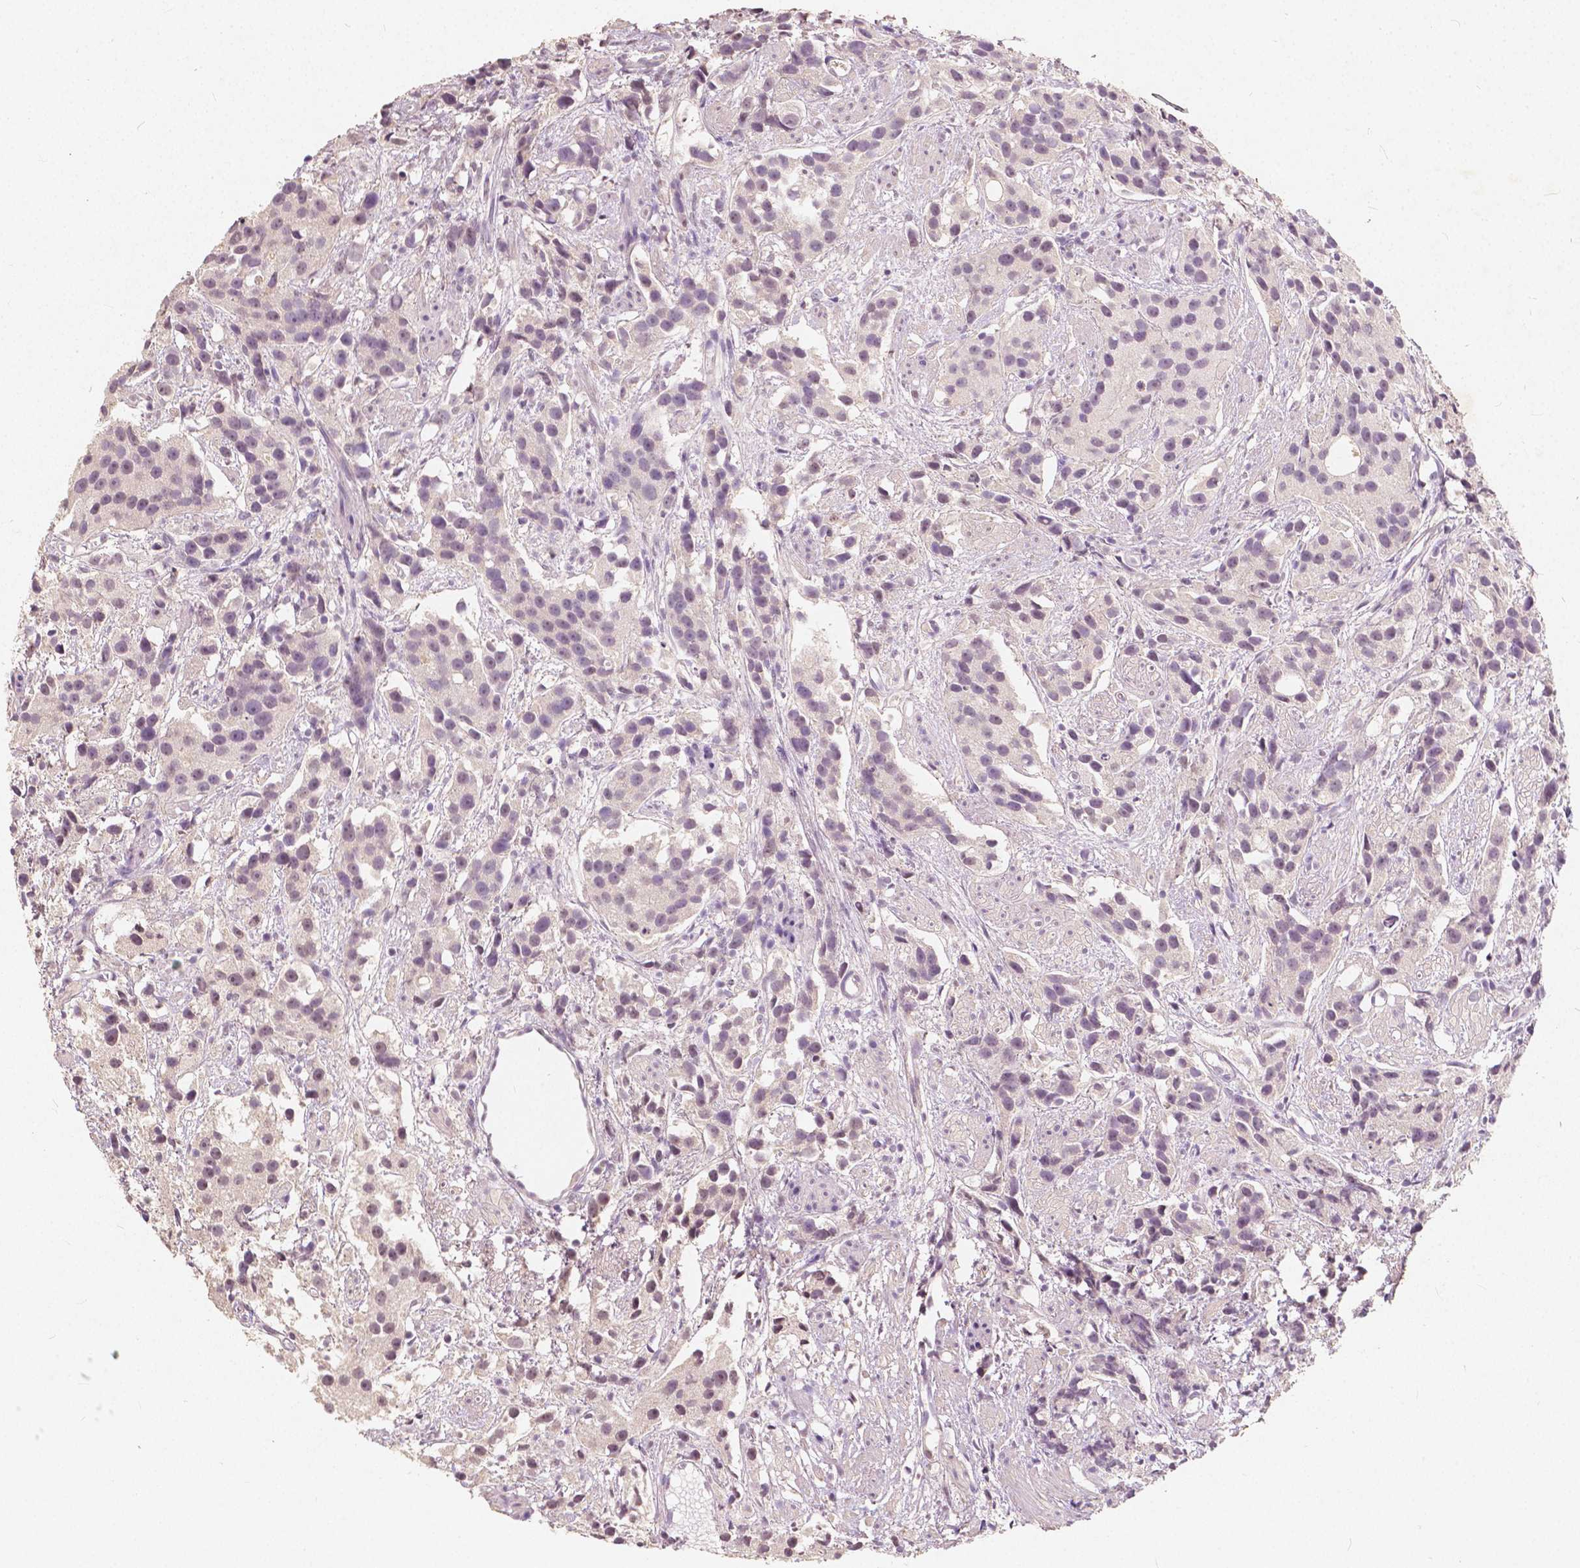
{"staining": {"intensity": "weak", "quantity": "25%-75%", "location": "nuclear"}, "tissue": "prostate cancer", "cell_type": "Tumor cells", "image_type": "cancer", "snomed": [{"axis": "morphology", "description": "Adenocarcinoma, High grade"}, {"axis": "topography", "description": "Prostate"}], "caption": "Protein expression analysis of human high-grade adenocarcinoma (prostate) reveals weak nuclear staining in about 25%-75% of tumor cells.", "gene": "SOX15", "patient": {"sex": "male", "age": 68}}